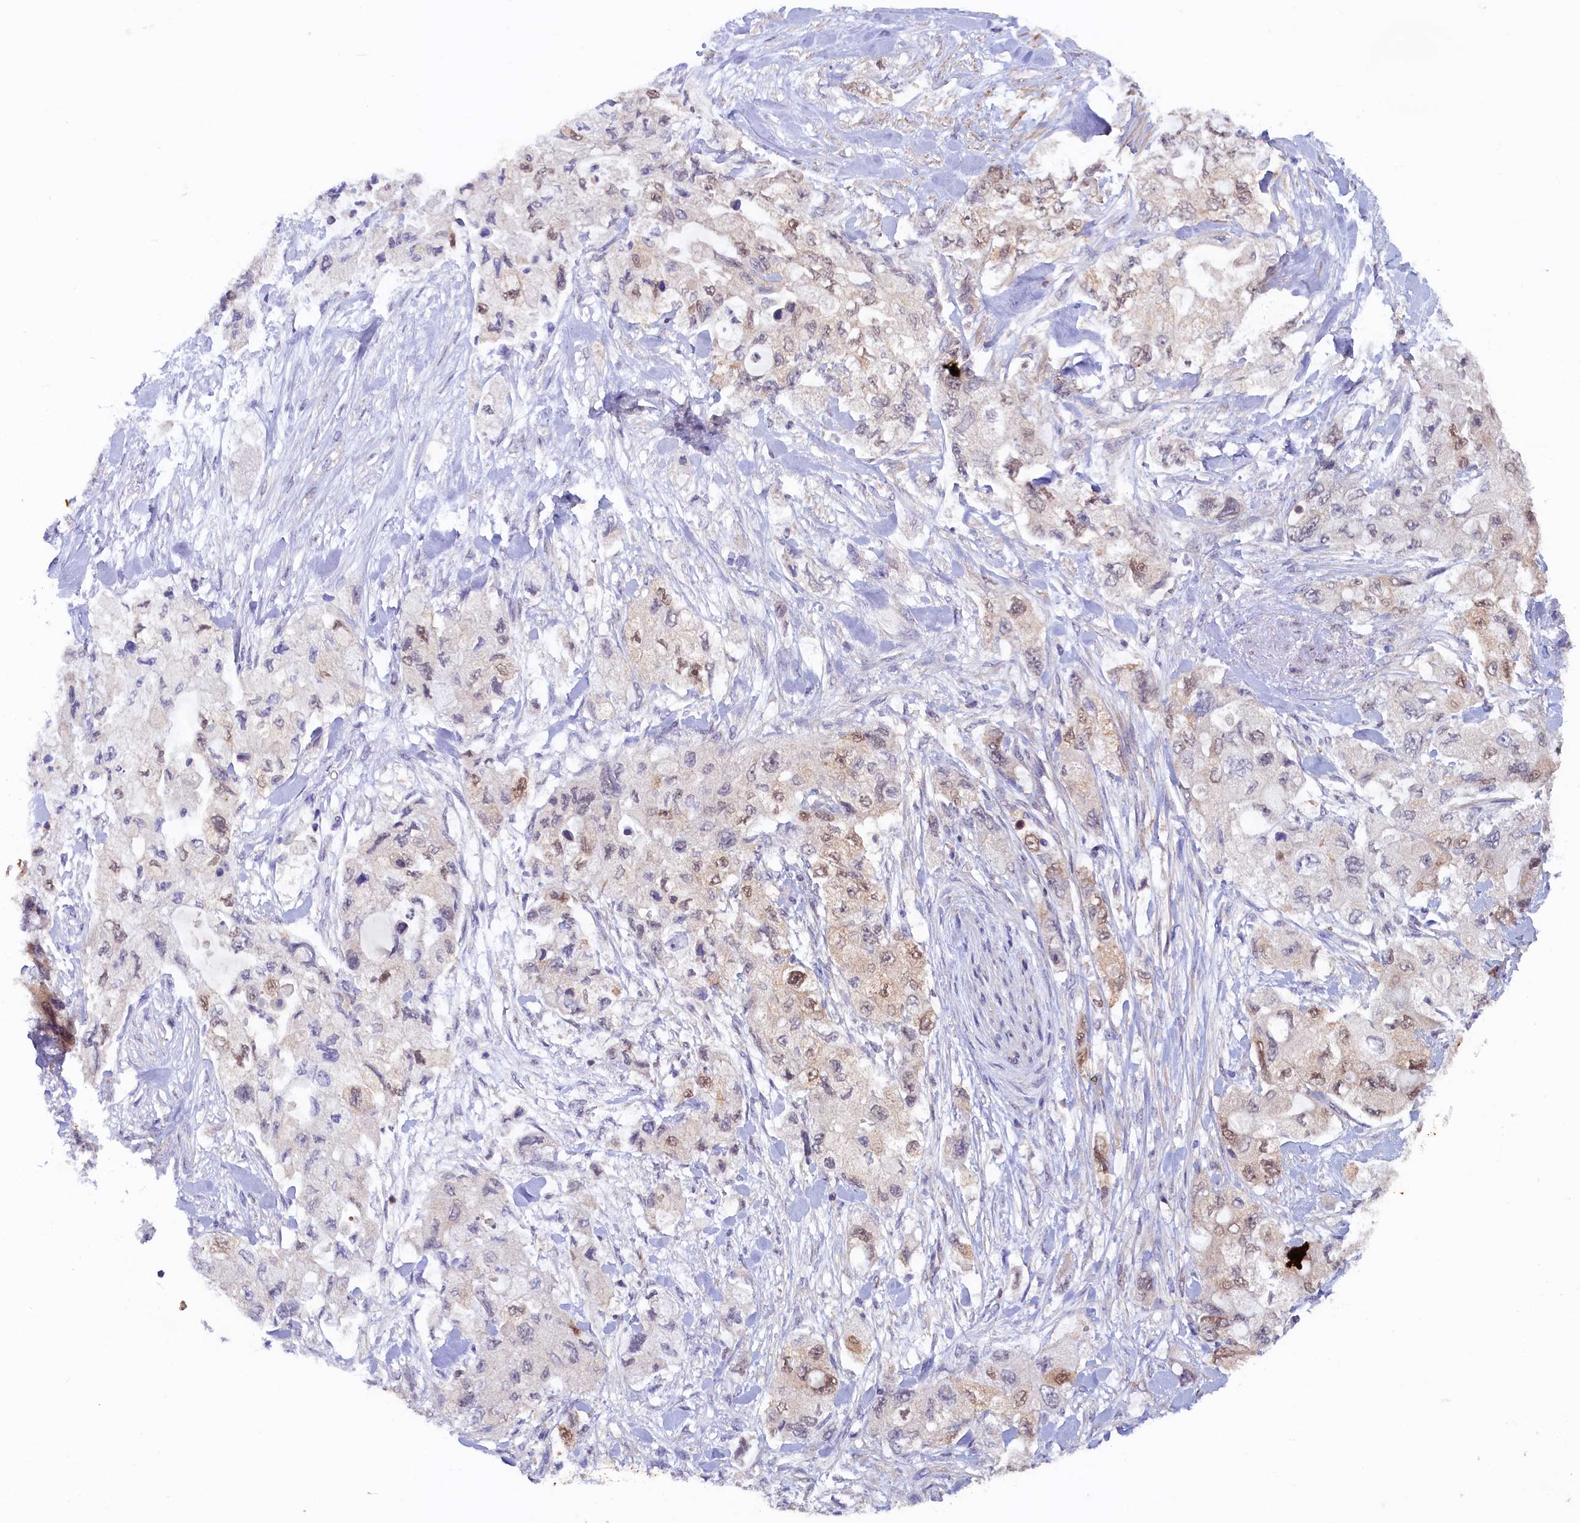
{"staining": {"intensity": "weak", "quantity": "<25%", "location": "nuclear"}, "tissue": "pancreatic cancer", "cell_type": "Tumor cells", "image_type": "cancer", "snomed": [{"axis": "morphology", "description": "Adenocarcinoma, NOS"}, {"axis": "topography", "description": "Pancreas"}], "caption": "An IHC photomicrograph of pancreatic cancer is shown. There is no staining in tumor cells of pancreatic cancer.", "gene": "JPT2", "patient": {"sex": "female", "age": 73}}